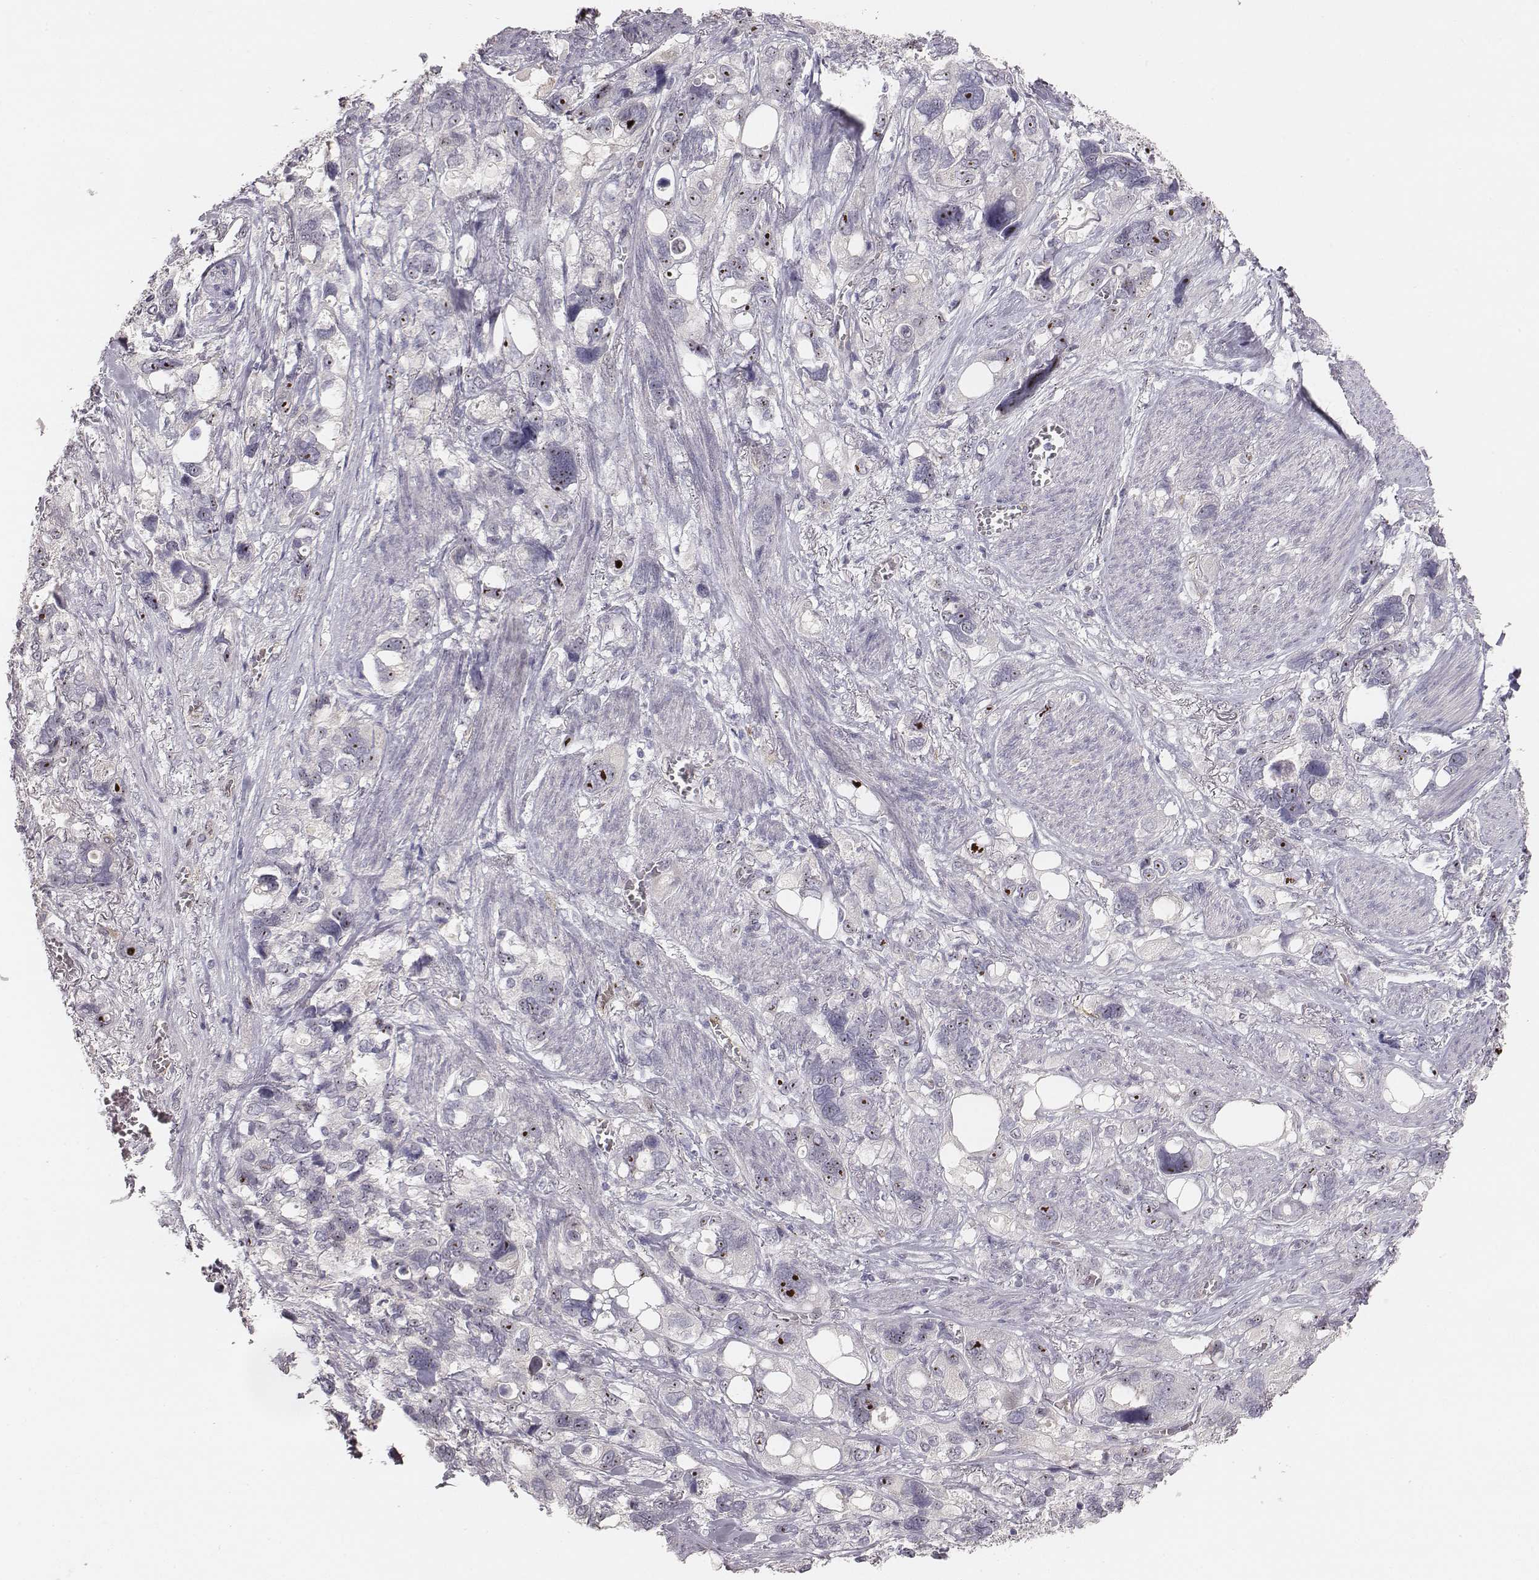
{"staining": {"intensity": "strong", "quantity": "25%-75%", "location": "nuclear"}, "tissue": "stomach cancer", "cell_type": "Tumor cells", "image_type": "cancer", "snomed": [{"axis": "morphology", "description": "Adenocarcinoma, NOS"}, {"axis": "topography", "description": "Stomach, upper"}], "caption": "This is an image of immunohistochemistry staining of stomach cancer (adenocarcinoma), which shows strong expression in the nuclear of tumor cells.", "gene": "NIFK", "patient": {"sex": "female", "age": 81}}